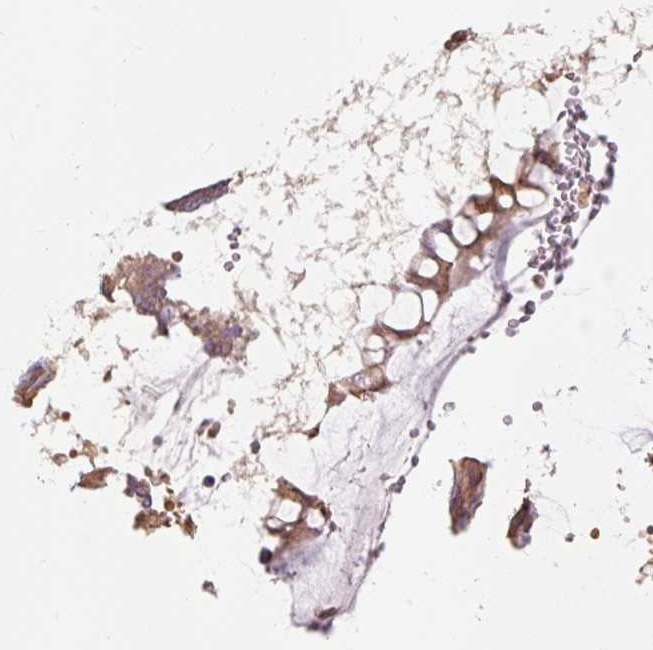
{"staining": {"intensity": "moderate", "quantity": "25%-75%", "location": "cytoplasmic/membranous"}, "tissue": "ovarian cancer", "cell_type": "Tumor cells", "image_type": "cancer", "snomed": [{"axis": "morphology", "description": "Cystadenocarcinoma, mucinous, NOS"}, {"axis": "topography", "description": "Ovary"}], "caption": "Immunohistochemical staining of human ovarian cancer reveals moderate cytoplasmic/membranous protein positivity in about 25%-75% of tumor cells.", "gene": "DHRS11", "patient": {"sex": "female", "age": 73}}